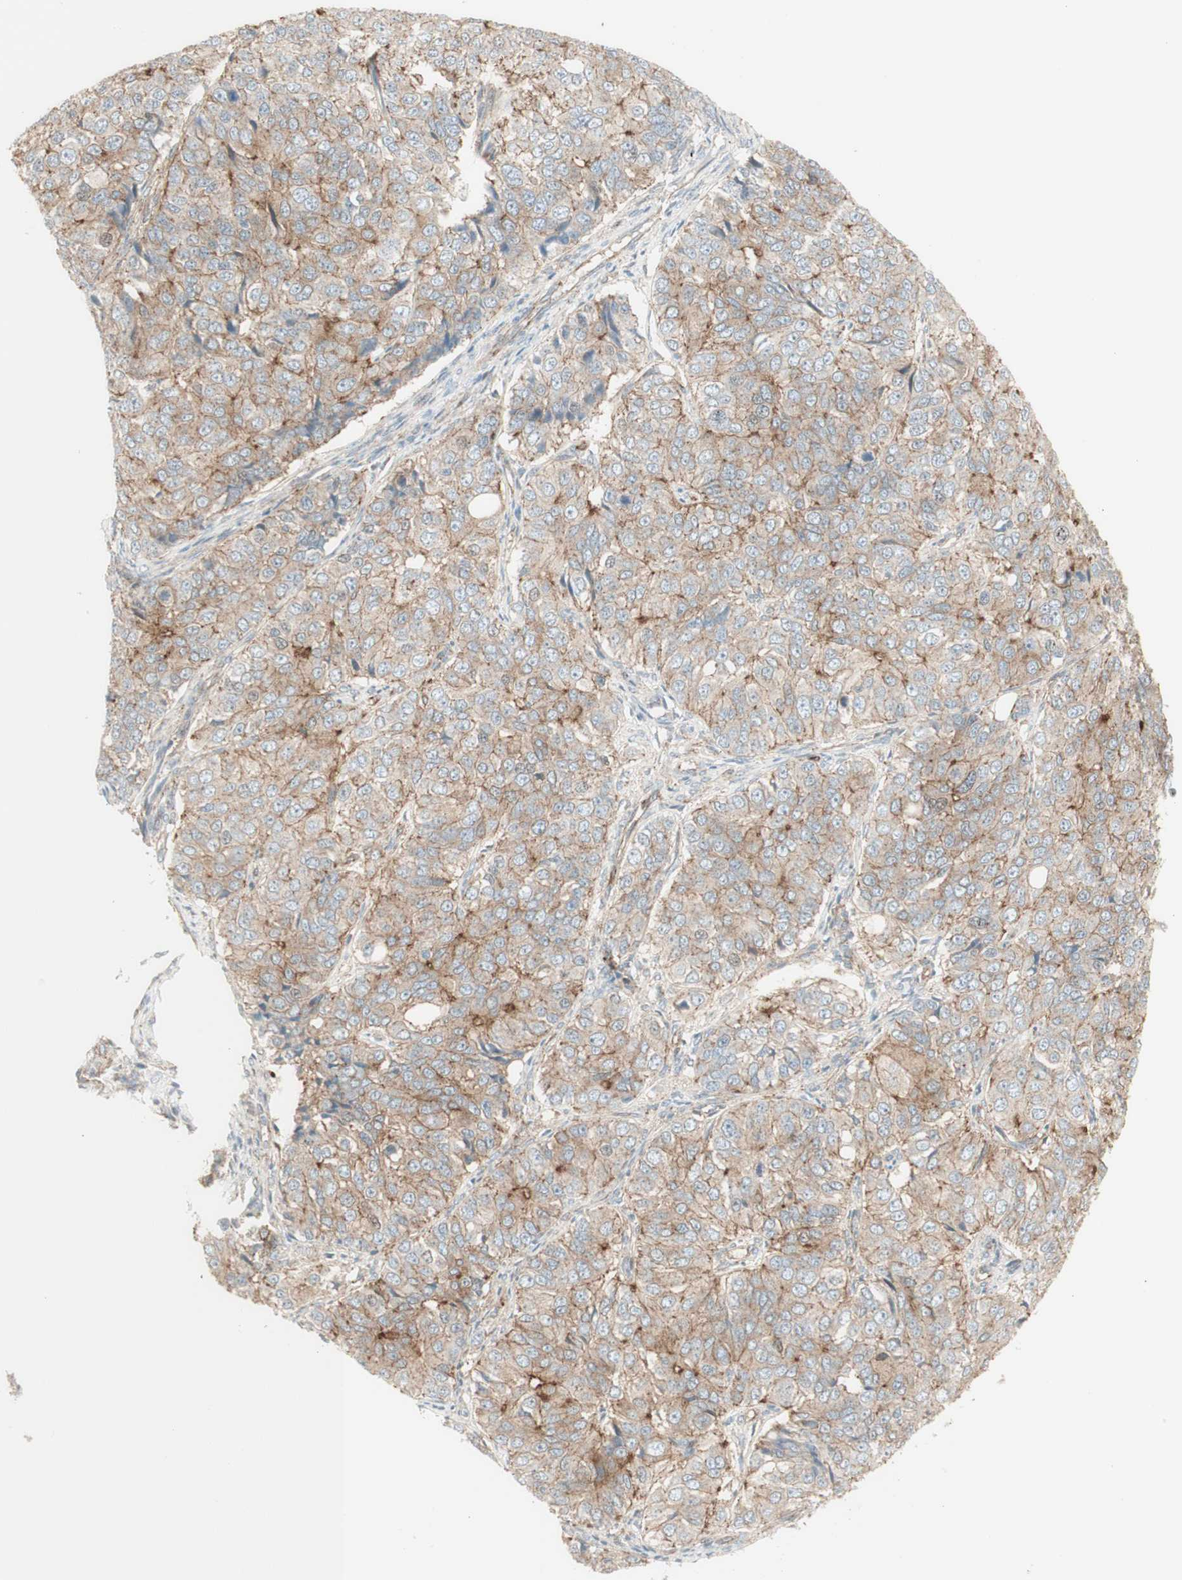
{"staining": {"intensity": "weak", "quantity": "25%-75%", "location": "cytoplasmic/membranous"}, "tissue": "ovarian cancer", "cell_type": "Tumor cells", "image_type": "cancer", "snomed": [{"axis": "morphology", "description": "Carcinoma, endometroid"}, {"axis": "topography", "description": "Ovary"}], "caption": "Ovarian endometroid carcinoma tissue reveals weak cytoplasmic/membranous positivity in about 25%-75% of tumor cells", "gene": "MYO6", "patient": {"sex": "female", "age": 51}}